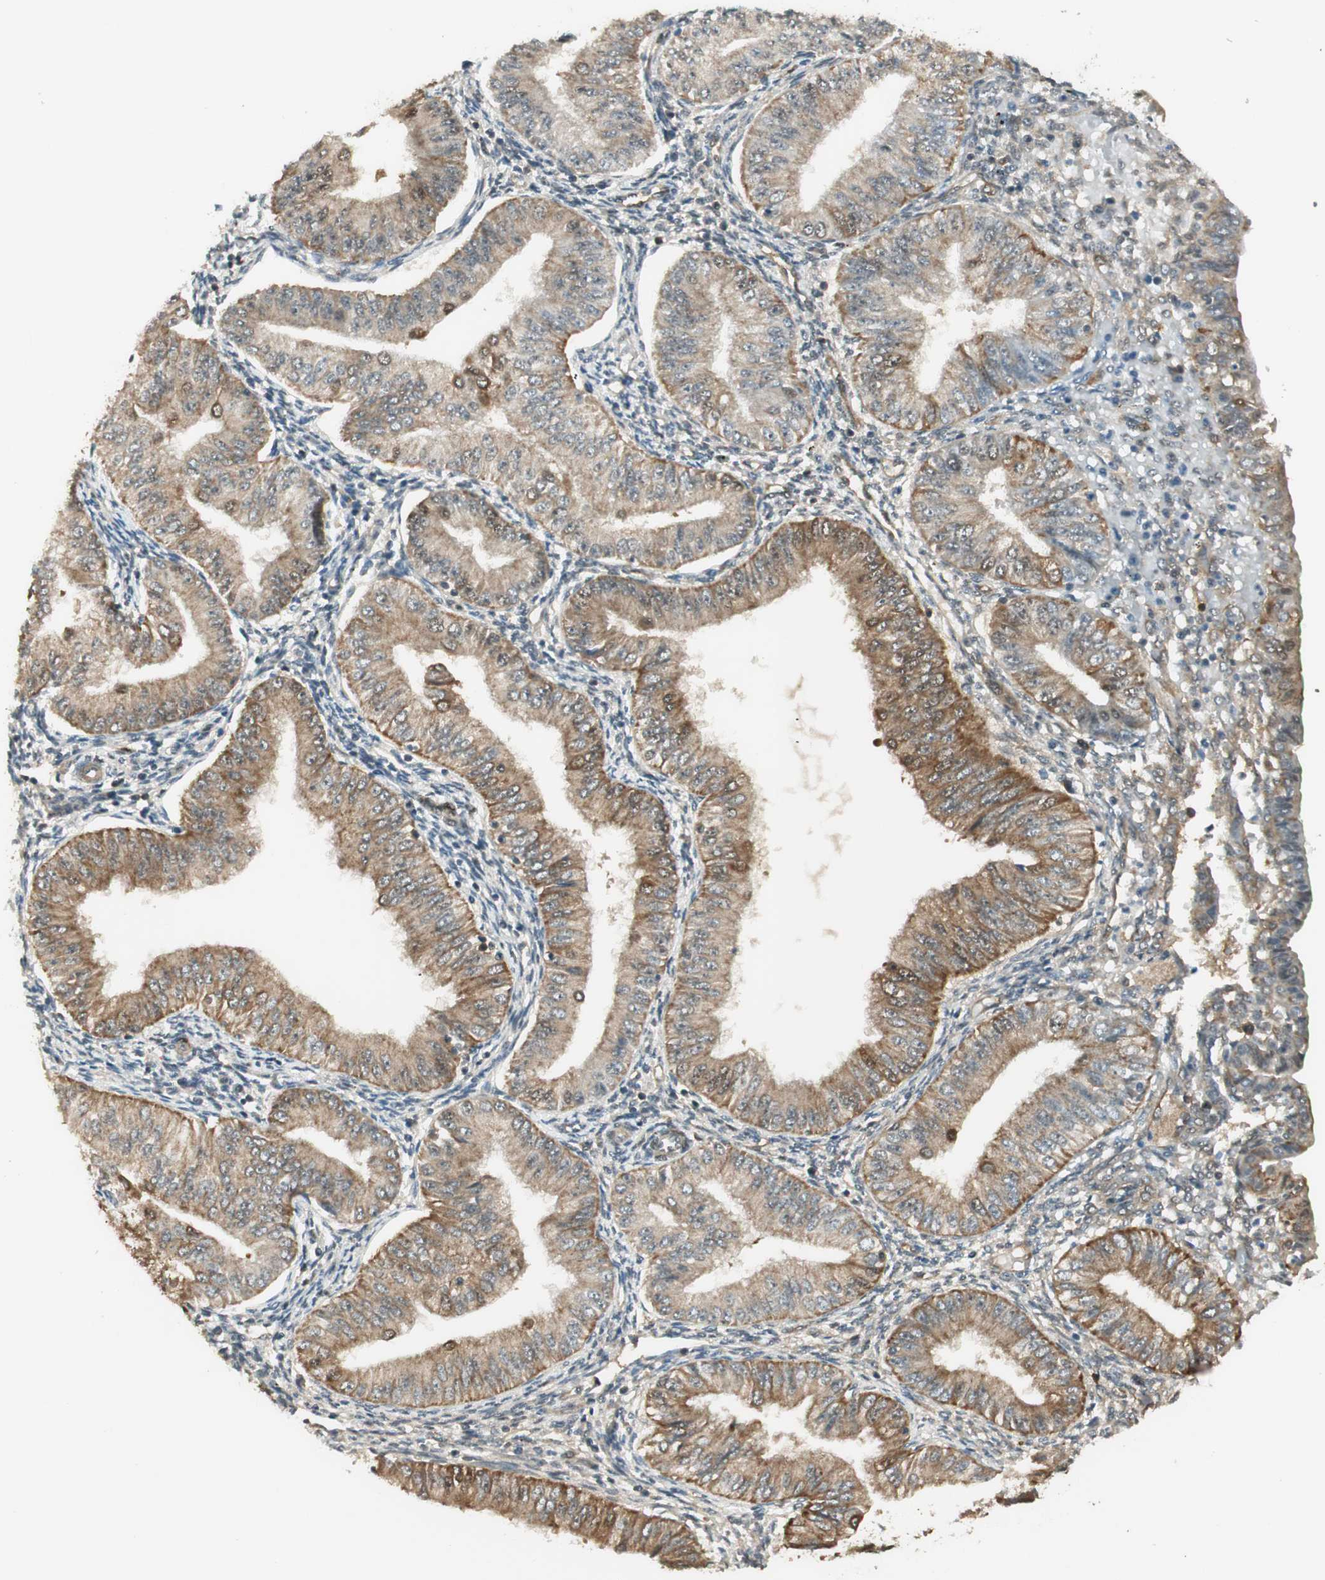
{"staining": {"intensity": "weak", "quantity": ">75%", "location": "cytoplasmic/membranous"}, "tissue": "endometrial cancer", "cell_type": "Tumor cells", "image_type": "cancer", "snomed": [{"axis": "morphology", "description": "Normal tissue, NOS"}, {"axis": "morphology", "description": "Adenocarcinoma, NOS"}, {"axis": "topography", "description": "Endometrium"}], "caption": "IHC (DAB) staining of endometrial cancer displays weak cytoplasmic/membranous protein staining in approximately >75% of tumor cells. (DAB IHC with brightfield microscopy, high magnification).", "gene": "IPO5", "patient": {"sex": "female", "age": 53}}